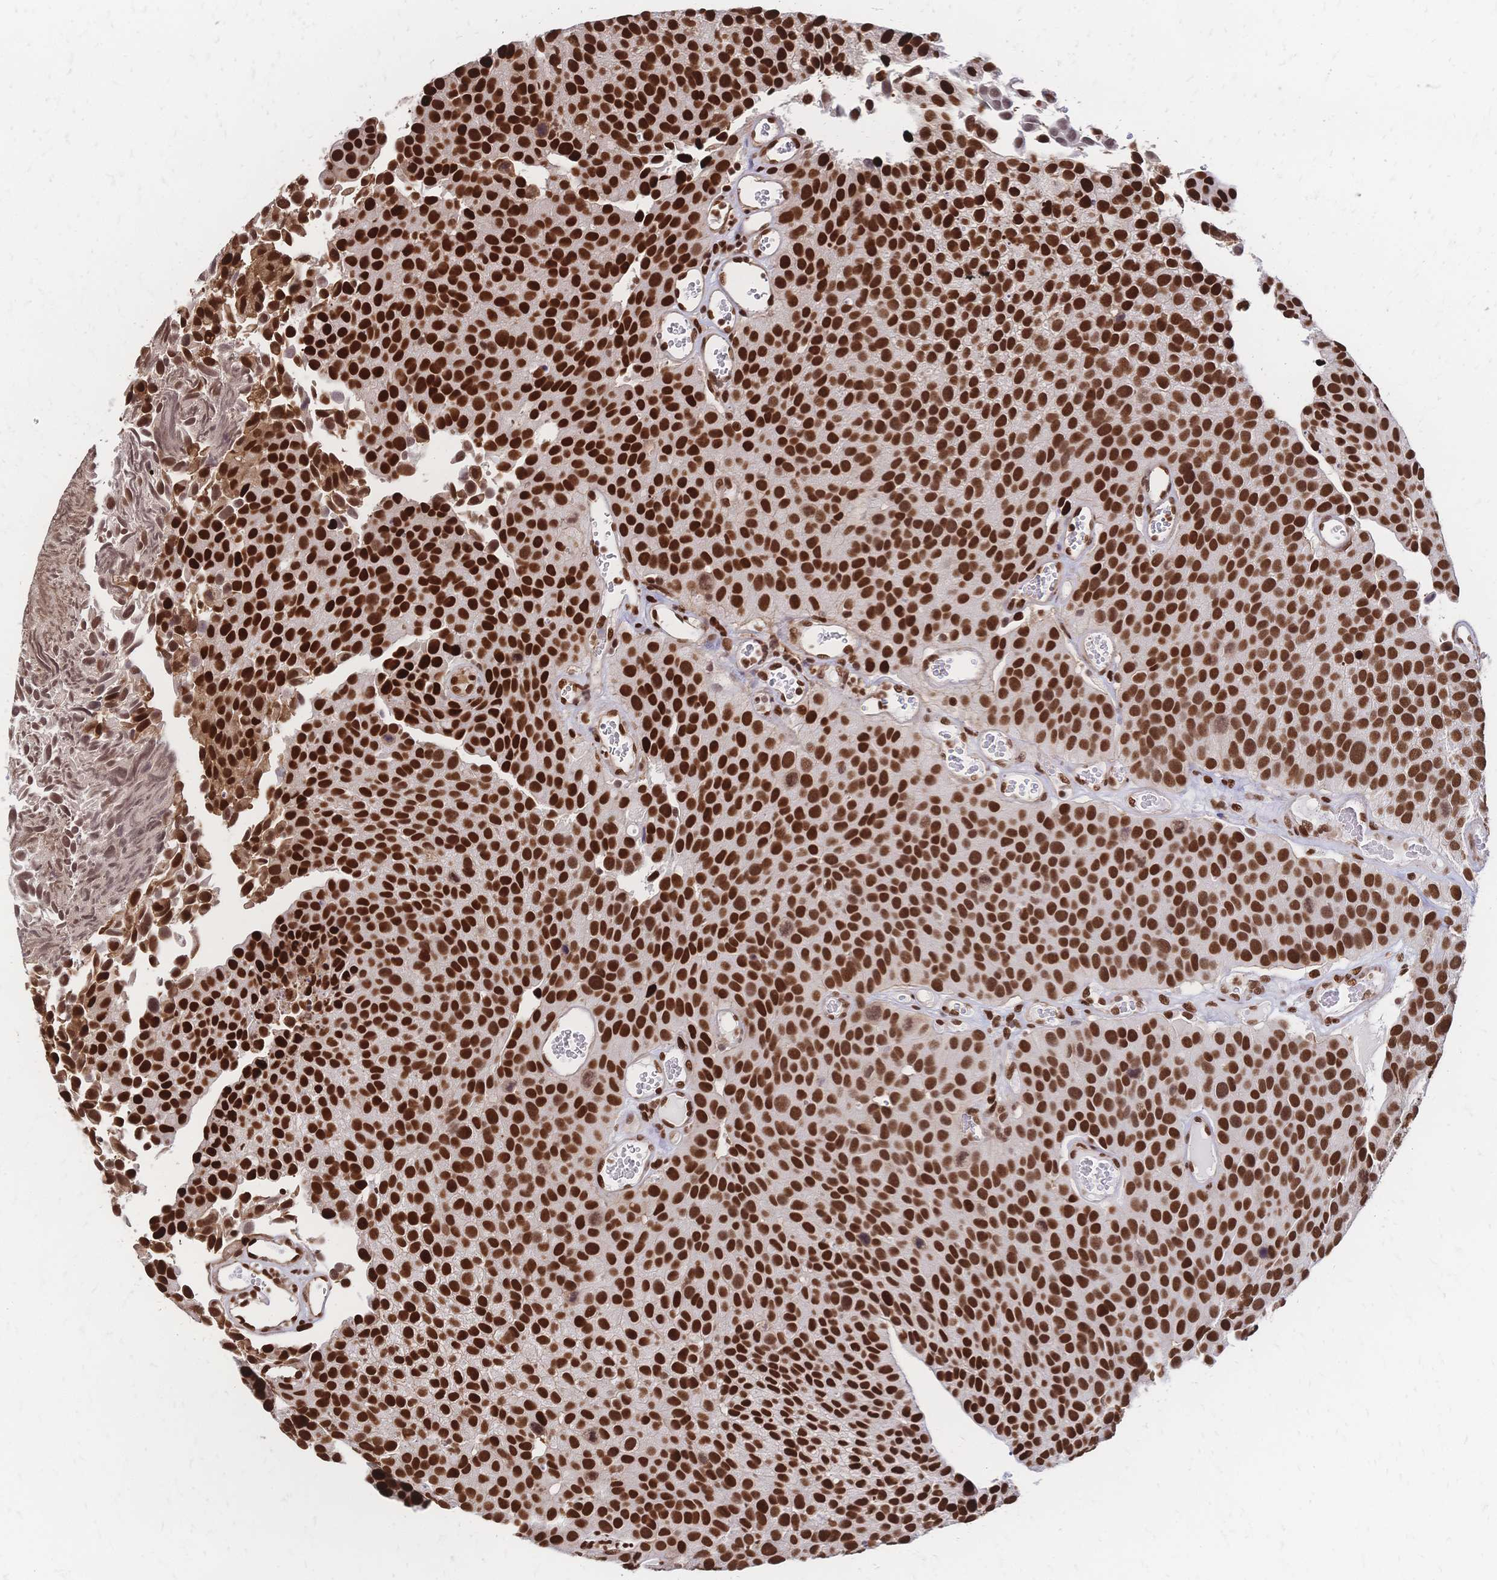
{"staining": {"intensity": "strong", "quantity": ">75%", "location": "nuclear"}, "tissue": "urothelial cancer", "cell_type": "Tumor cells", "image_type": "cancer", "snomed": [{"axis": "morphology", "description": "Urothelial carcinoma, Low grade"}, {"axis": "topography", "description": "Urinary bladder"}], "caption": "Immunohistochemistry (DAB) staining of urothelial carcinoma (low-grade) demonstrates strong nuclear protein positivity in approximately >75% of tumor cells.", "gene": "HDGF", "patient": {"sex": "female", "age": 69}}